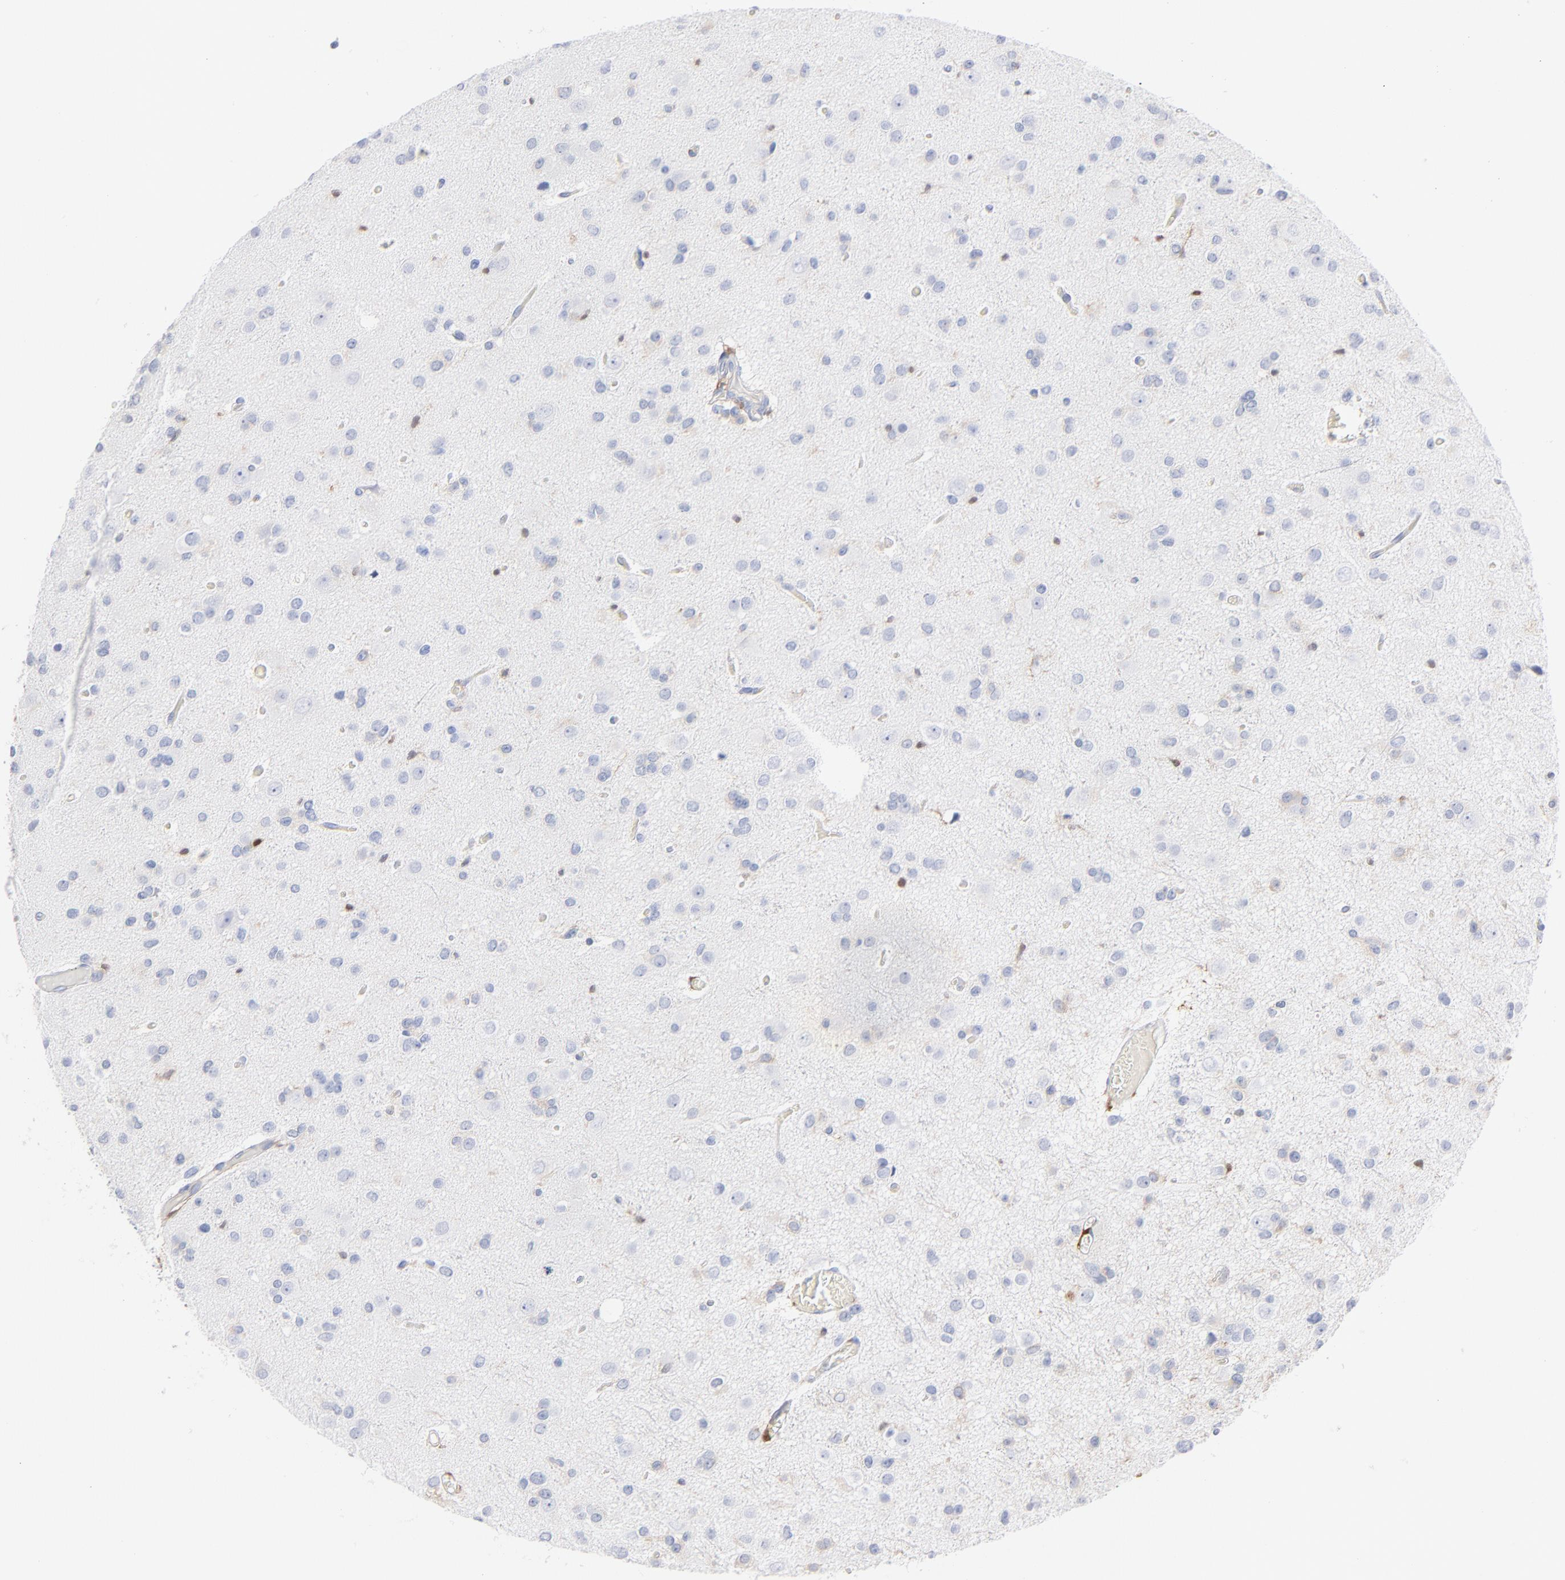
{"staining": {"intensity": "weak", "quantity": "25%-75%", "location": "cytoplasmic/membranous"}, "tissue": "glioma", "cell_type": "Tumor cells", "image_type": "cancer", "snomed": [{"axis": "morphology", "description": "Glioma, malignant, Low grade"}, {"axis": "topography", "description": "Brain"}], "caption": "High-magnification brightfield microscopy of malignant low-grade glioma stained with DAB (3,3'-diaminobenzidine) (brown) and counterstained with hematoxylin (blue). tumor cells exhibit weak cytoplasmic/membranous staining is identified in about25%-75% of cells. (Brightfield microscopy of DAB IHC at high magnification).", "gene": "IFIT2", "patient": {"sex": "male", "age": 42}}